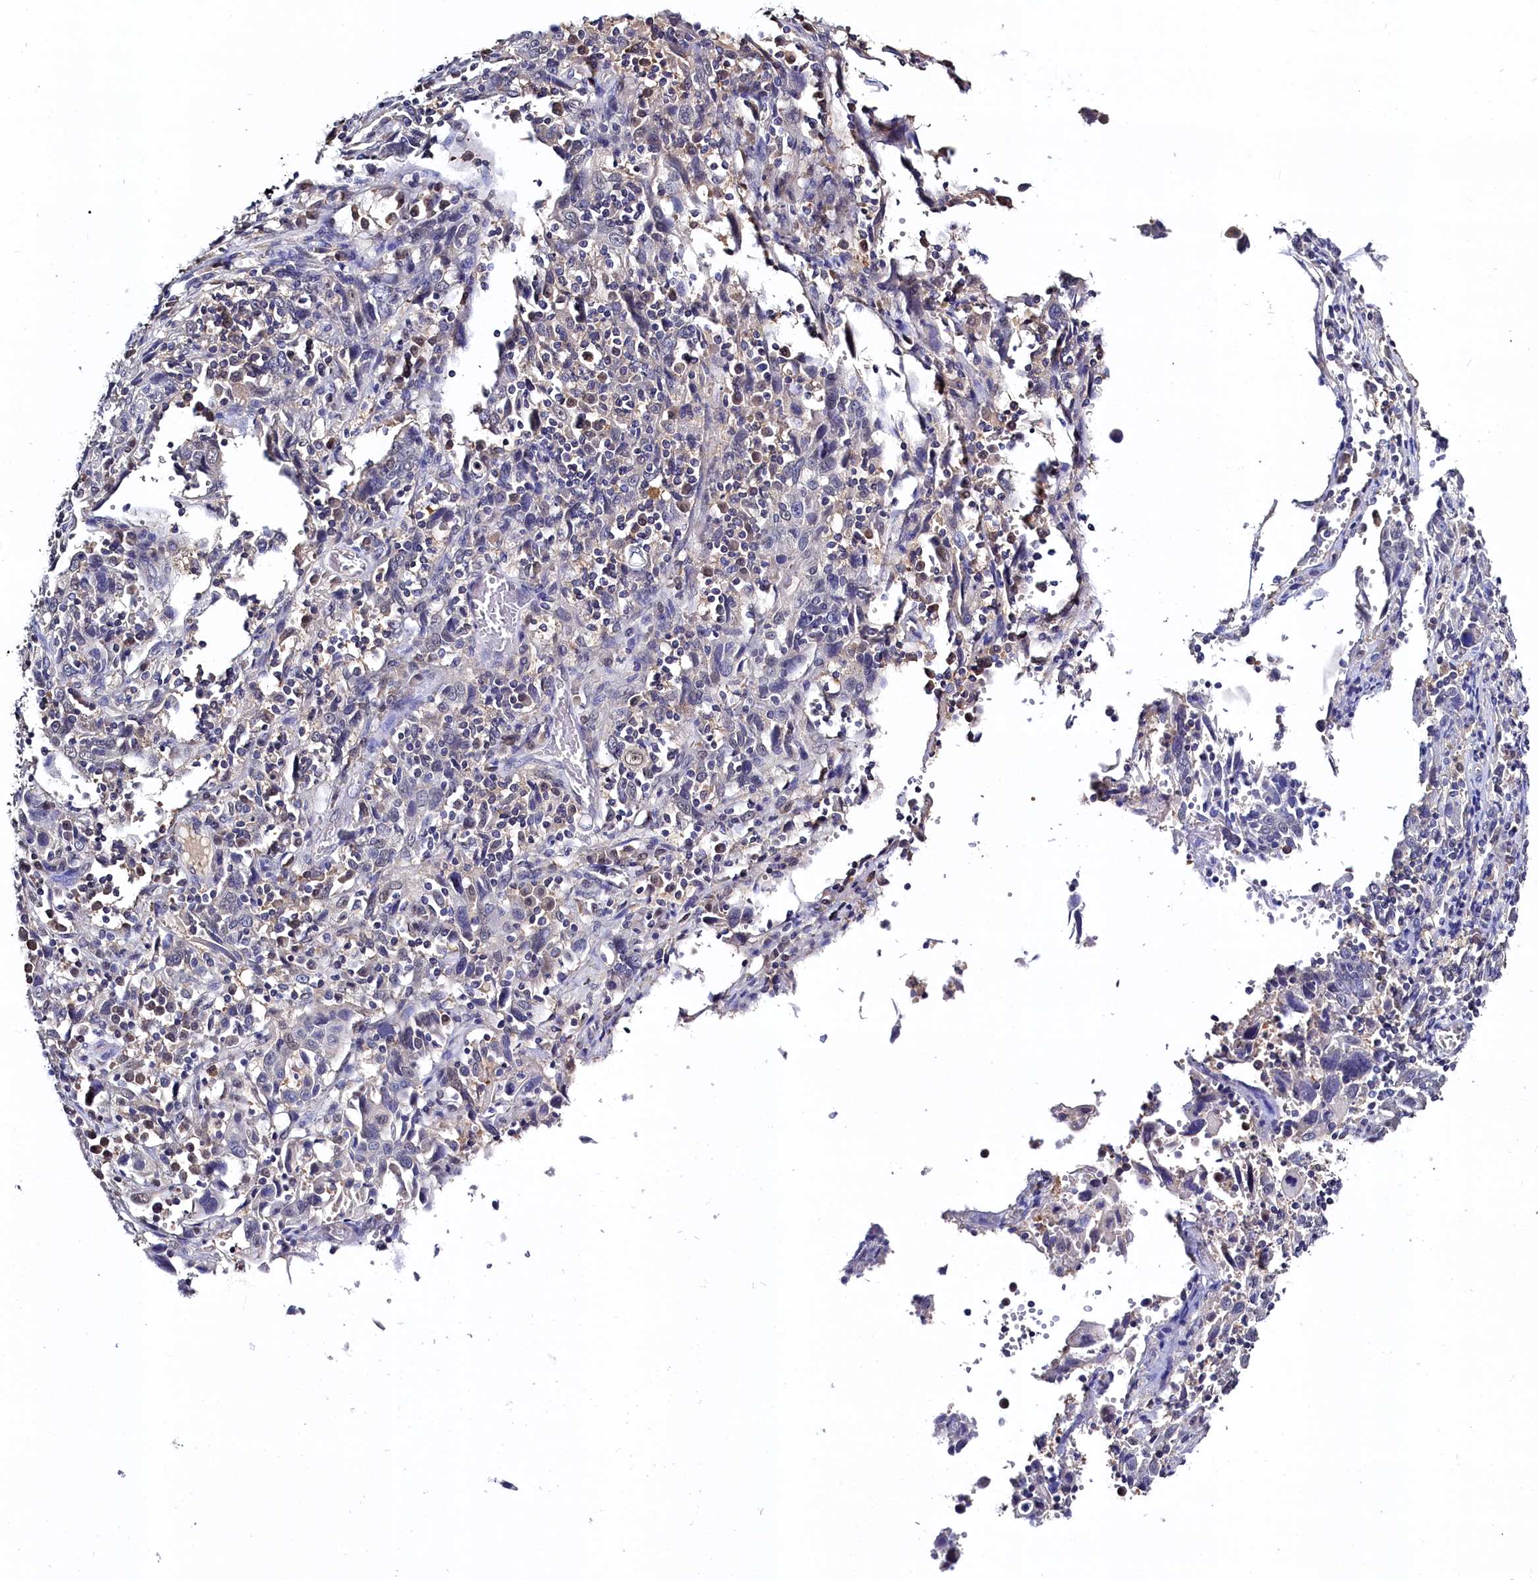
{"staining": {"intensity": "negative", "quantity": "none", "location": "none"}, "tissue": "cervical cancer", "cell_type": "Tumor cells", "image_type": "cancer", "snomed": [{"axis": "morphology", "description": "Squamous cell carcinoma, NOS"}, {"axis": "topography", "description": "Cervix"}], "caption": "High magnification brightfield microscopy of cervical cancer (squamous cell carcinoma) stained with DAB (brown) and counterstained with hematoxylin (blue): tumor cells show no significant staining.", "gene": "C11orf54", "patient": {"sex": "female", "age": 46}}